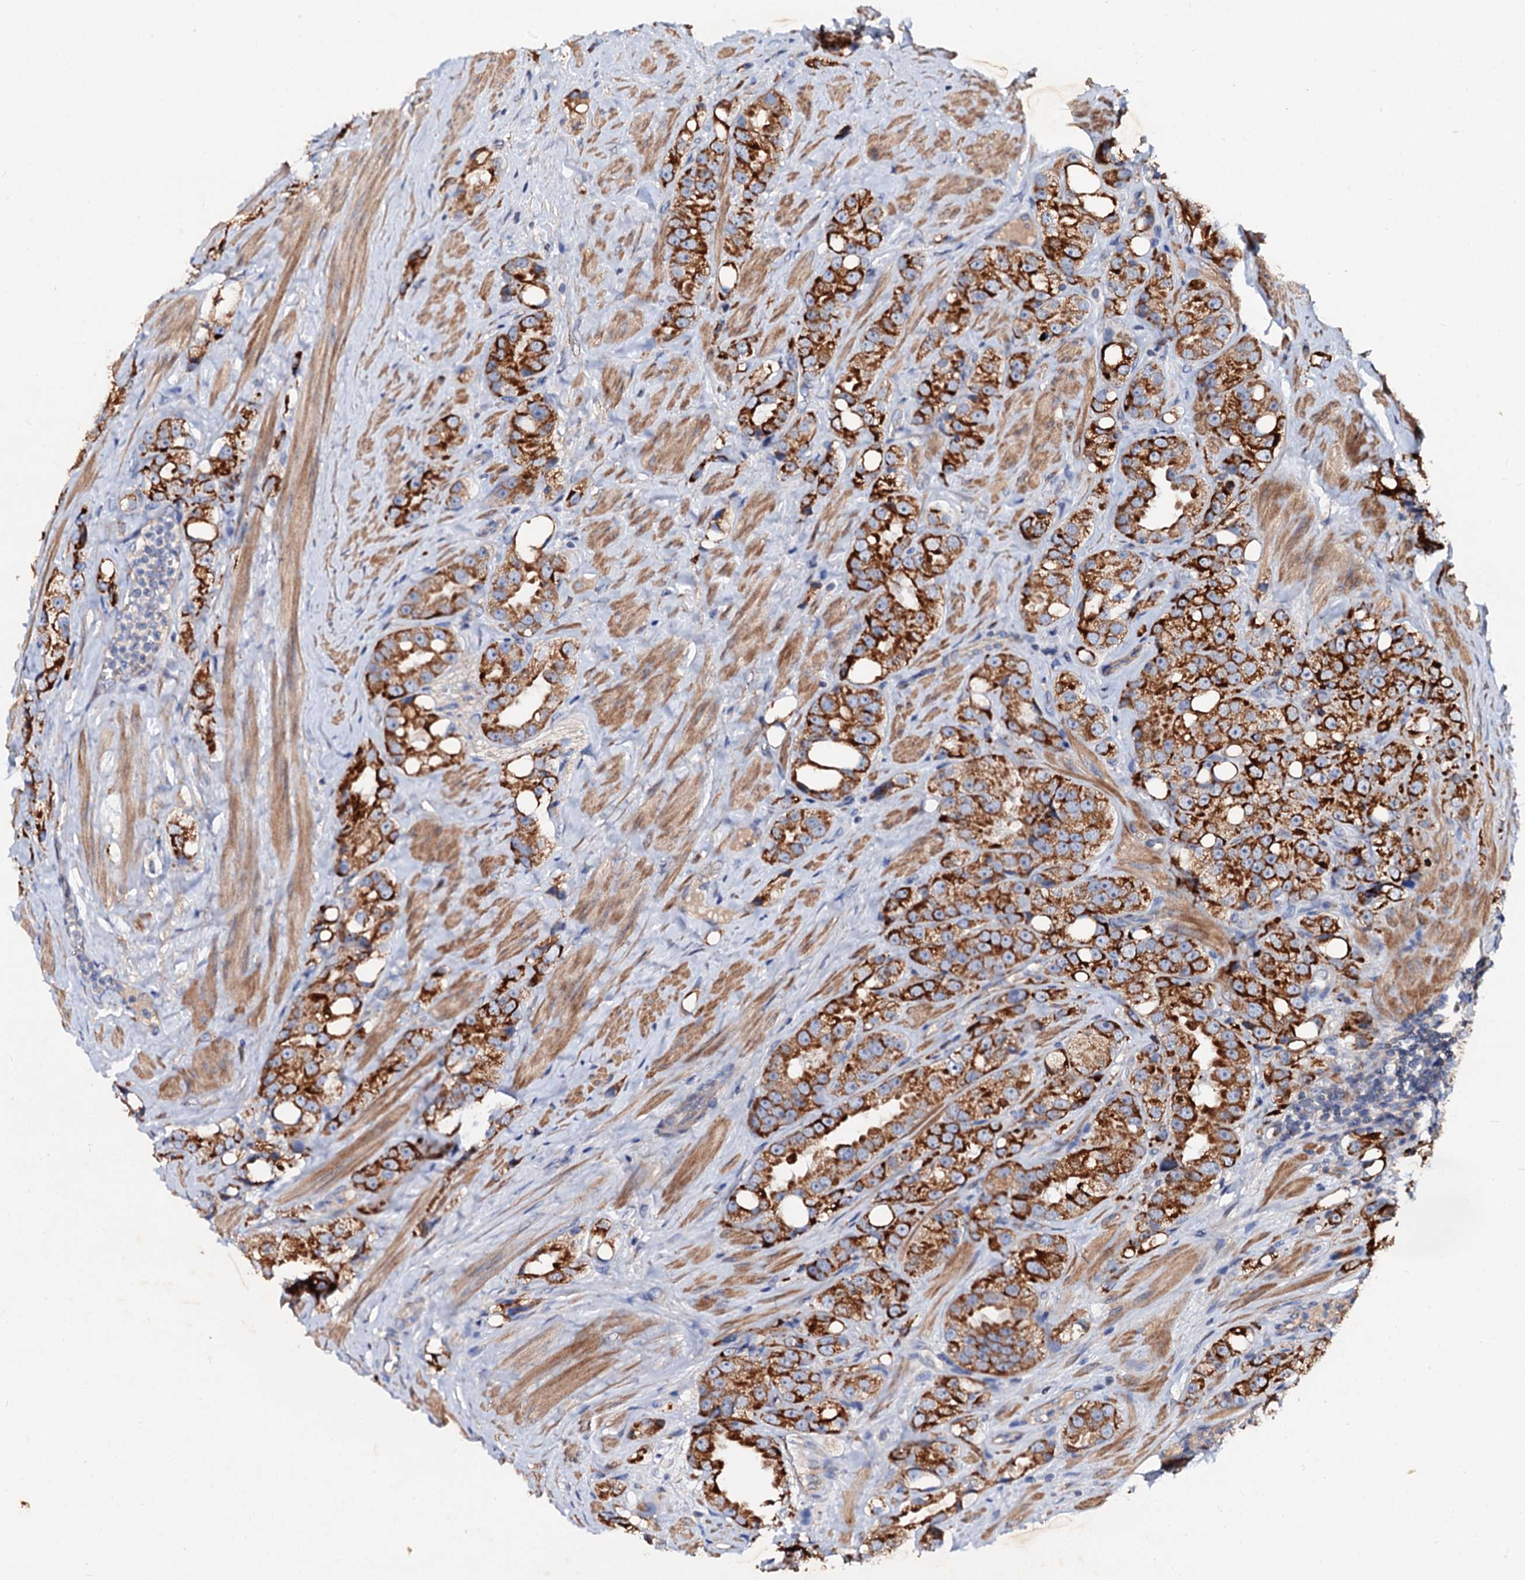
{"staining": {"intensity": "strong", "quantity": ">75%", "location": "cytoplasmic/membranous"}, "tissue": "prostate cancer", "cell_type": "Tumor cells", "image_type": "cancer", "snomed": [{"axis": "morphology", "description": "Adenocarcinoma, NOS"}, {"axis": "topography", "description": "Prostate"}], "caption": "Brown immunohistochemical staining in human adenocarcinoma (prostate) shows strong cytoplasmic/membranous positivity in approximately >75% of tumor cells. (IHC, brightfield microscopy, high magnification).", "gene": "FIBIN", "patient": {"sex": "male", "age": 79}}